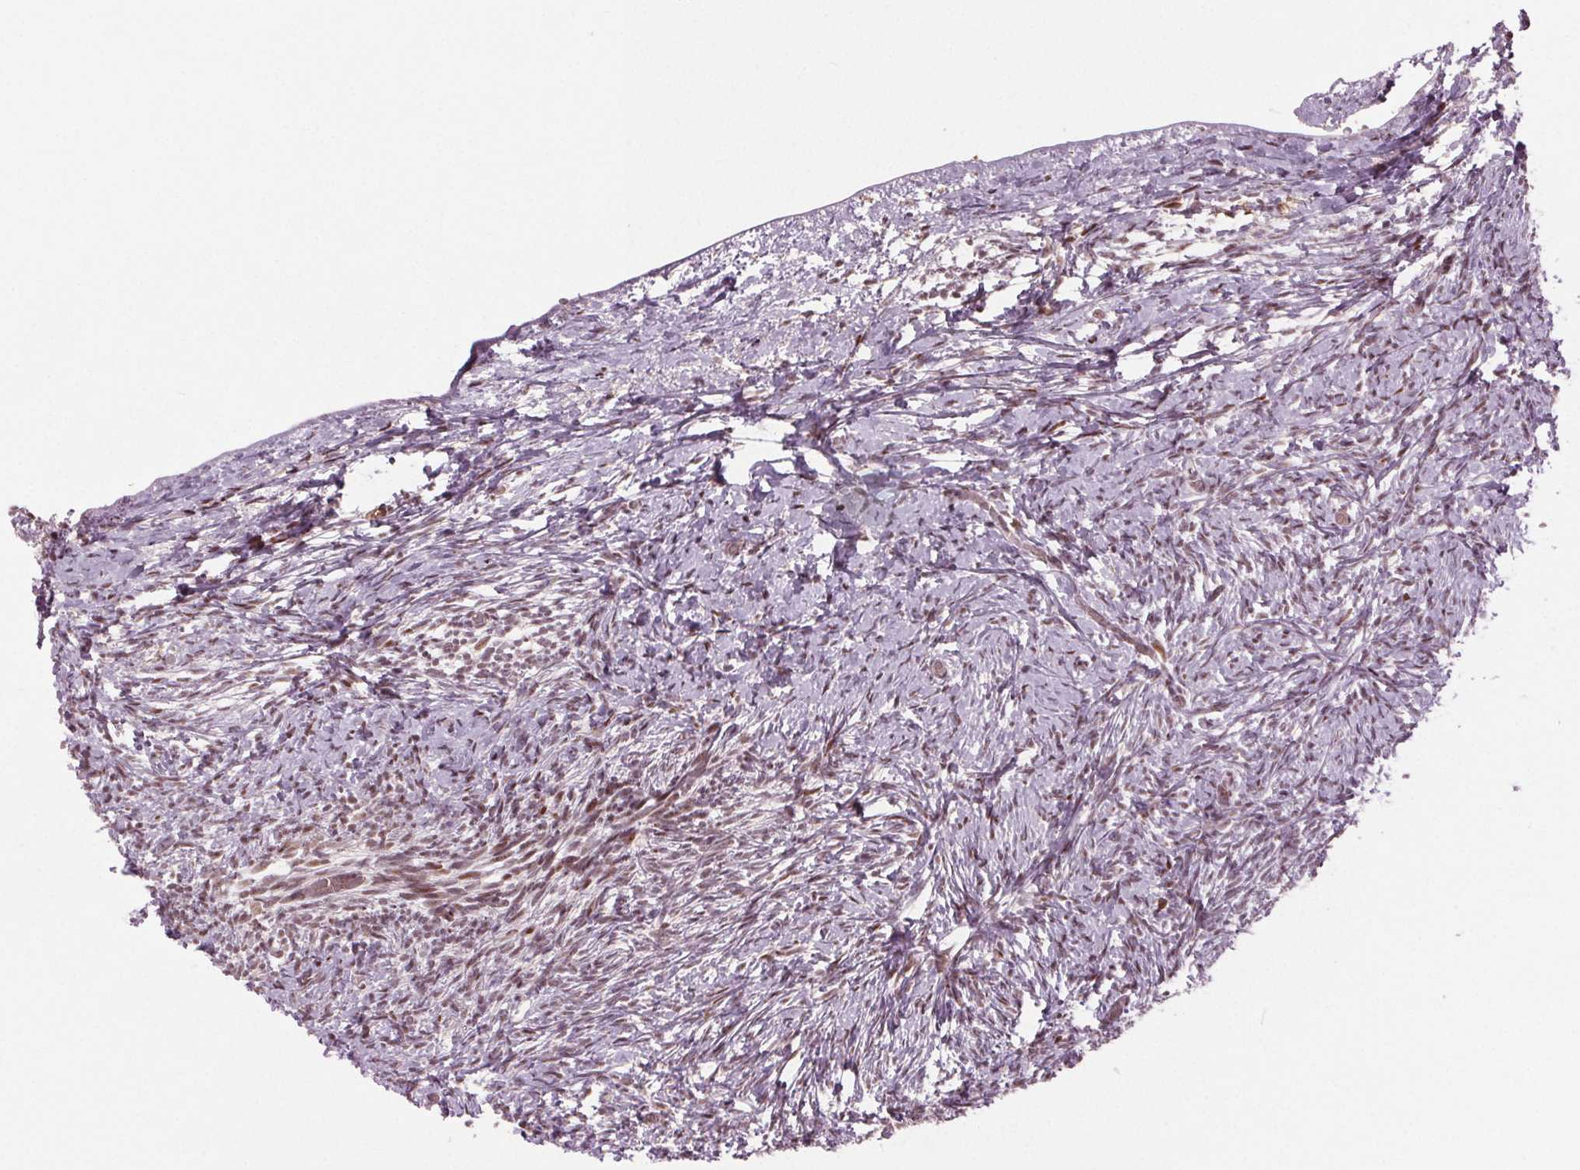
{"staining": {"intensity": "weak", "quantity": ">75%", "location": "nuclear"}, "tissue": "ovary", "cell_type": "Follicle cells", "image_type": "normal", "snomed": [{"axis": "morphology", "description": "Normal tissue, NOS"}, {"axis": "topography", "description": "Ovary"}], "caption": "Immunohistochemistry (IHC) of normal human ovary demonstrates low levels of weak nuclear expression in about >75% of follicle cells.", "gene": "TTC34", "patient": {"sex": "female", "age": 39}}